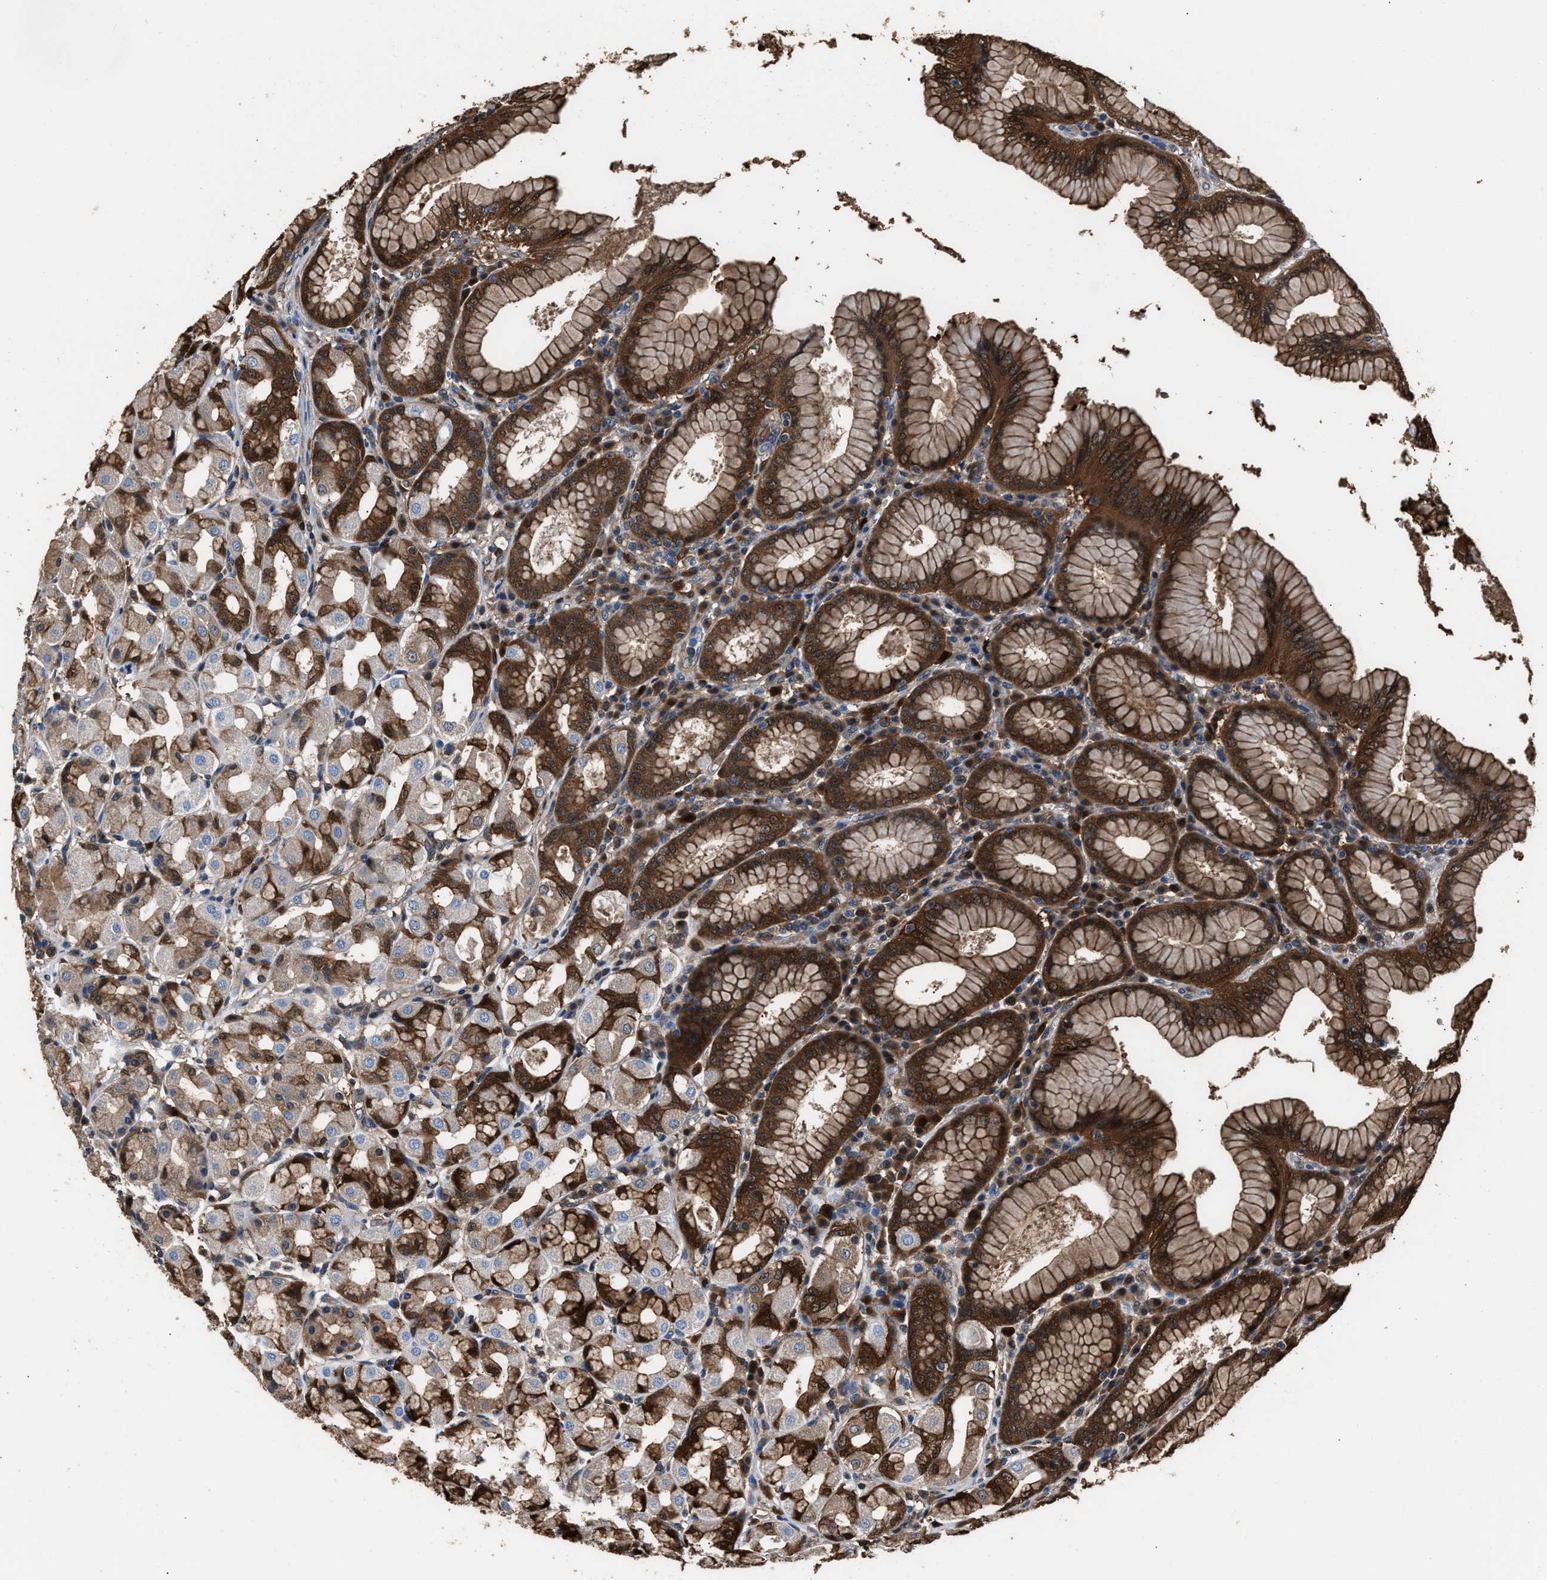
{"staining": {"intensity": "strong", "quantity": ">75%", "location": "cytoplasmic/membranous"}, "tissue": "stomach", "cell_type": "Glandular cells", "image_type": "normal", "snomed": [{"axis": "morphology", "description": "Normal tissue, NOS"}, {"axis": "topography", "description": "Stomach"}, {"axis": "topography", "description": "Stomach, lower"}], "caption": "There is high levels of strong cytoplasmic/membranous positivity in glandular cells of unremarkable stomach, as demonstrated by immunohistochemical staining (brown color).", "gene": "GSTP1", "patient": {"sex": "female", "age": 56}}